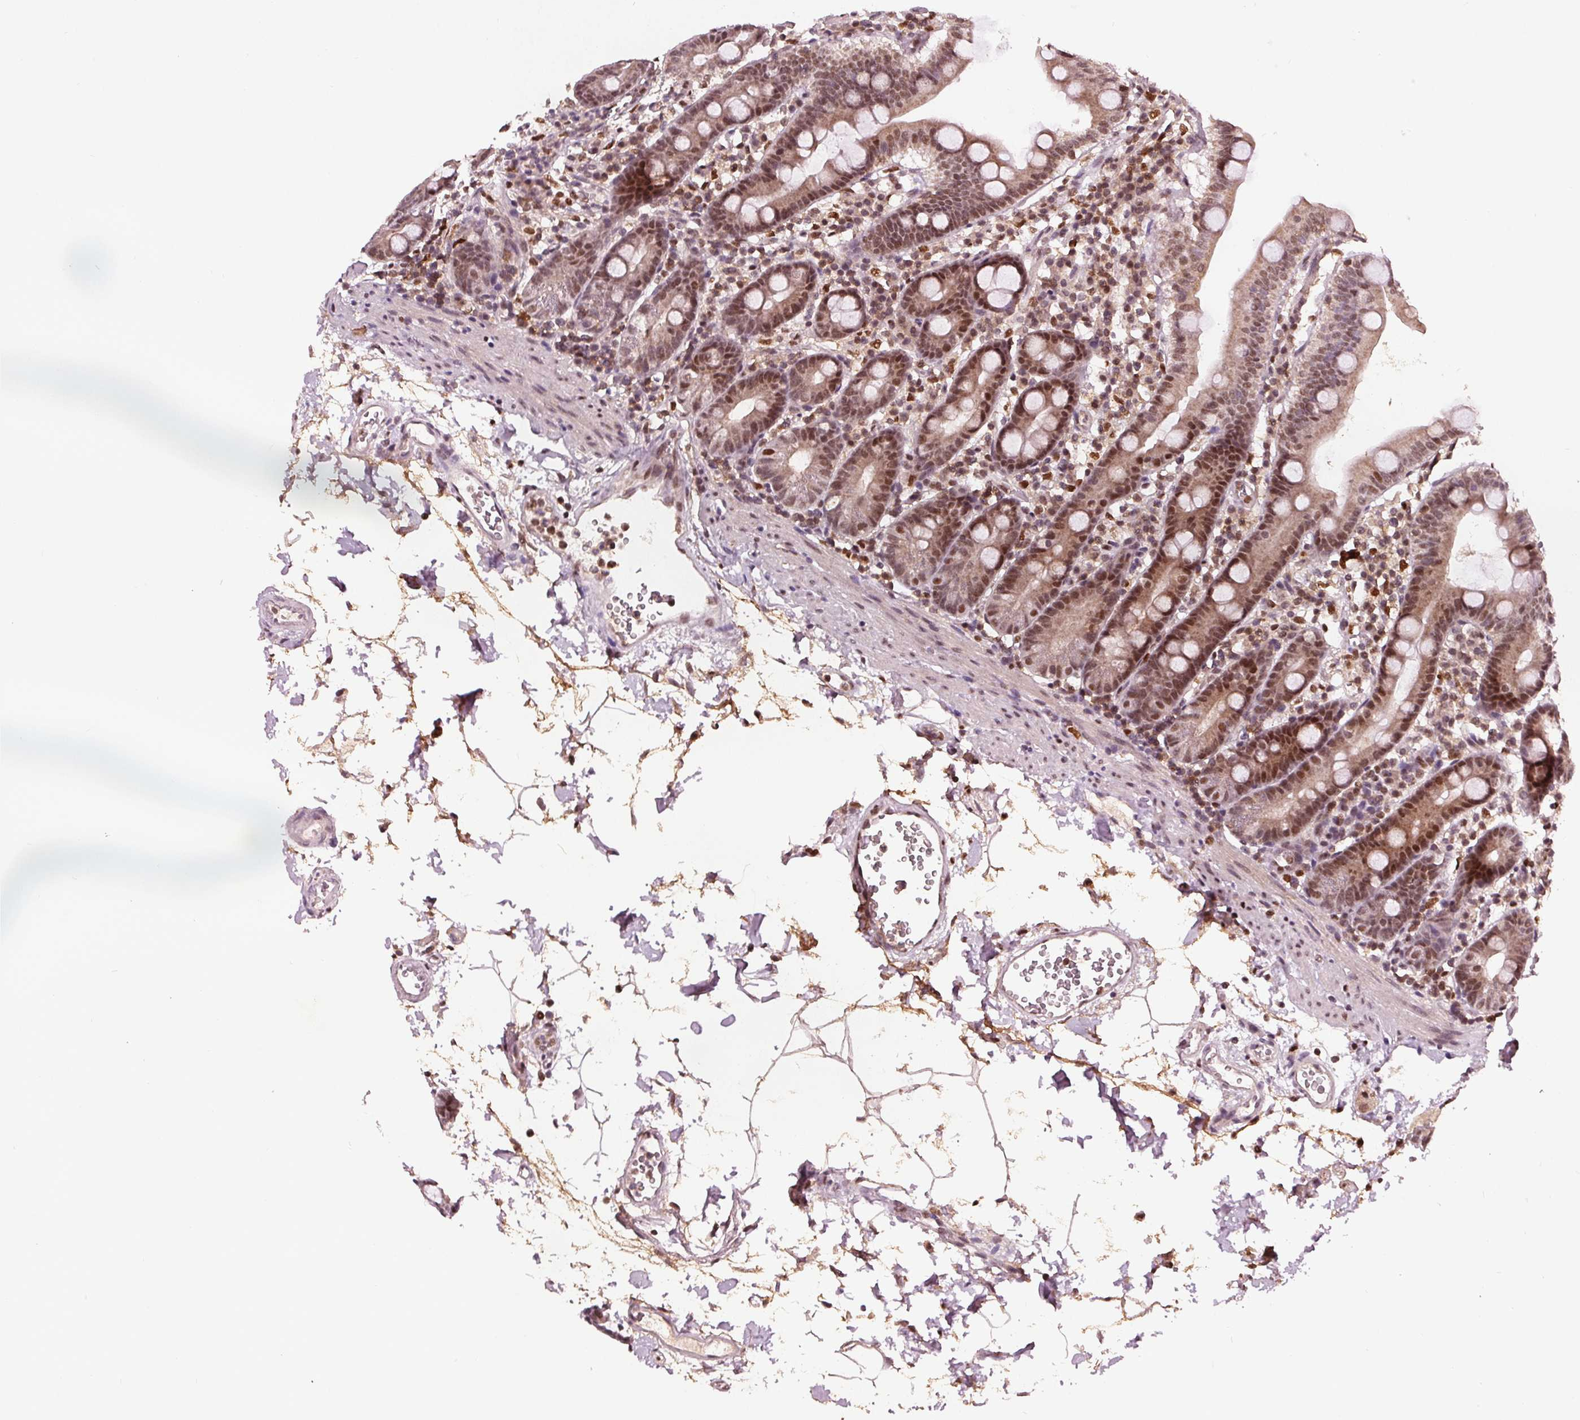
{"staining": {"intensity": "weak", "quantity": "25%-75%", "location": "nuclear"}, "tissue": "duodenum", "cell_type": "Glandular cells", "image_type": "normal", "snomed": [{"axis": "morphology", "description": "Normal tissue, NOS"}, {"axis": "topography", "description": "Pancreas"}, {"axis": "topography", "description": "Duodenum"}], "caption": "An image showing weak nuclear expression in approximately 25%-75% of glandular cells in normal duodenum, as visualized by brown immunohistochemical staining.", "gene": "DDX11", "patient": {"sex": "male", "age": 59}}